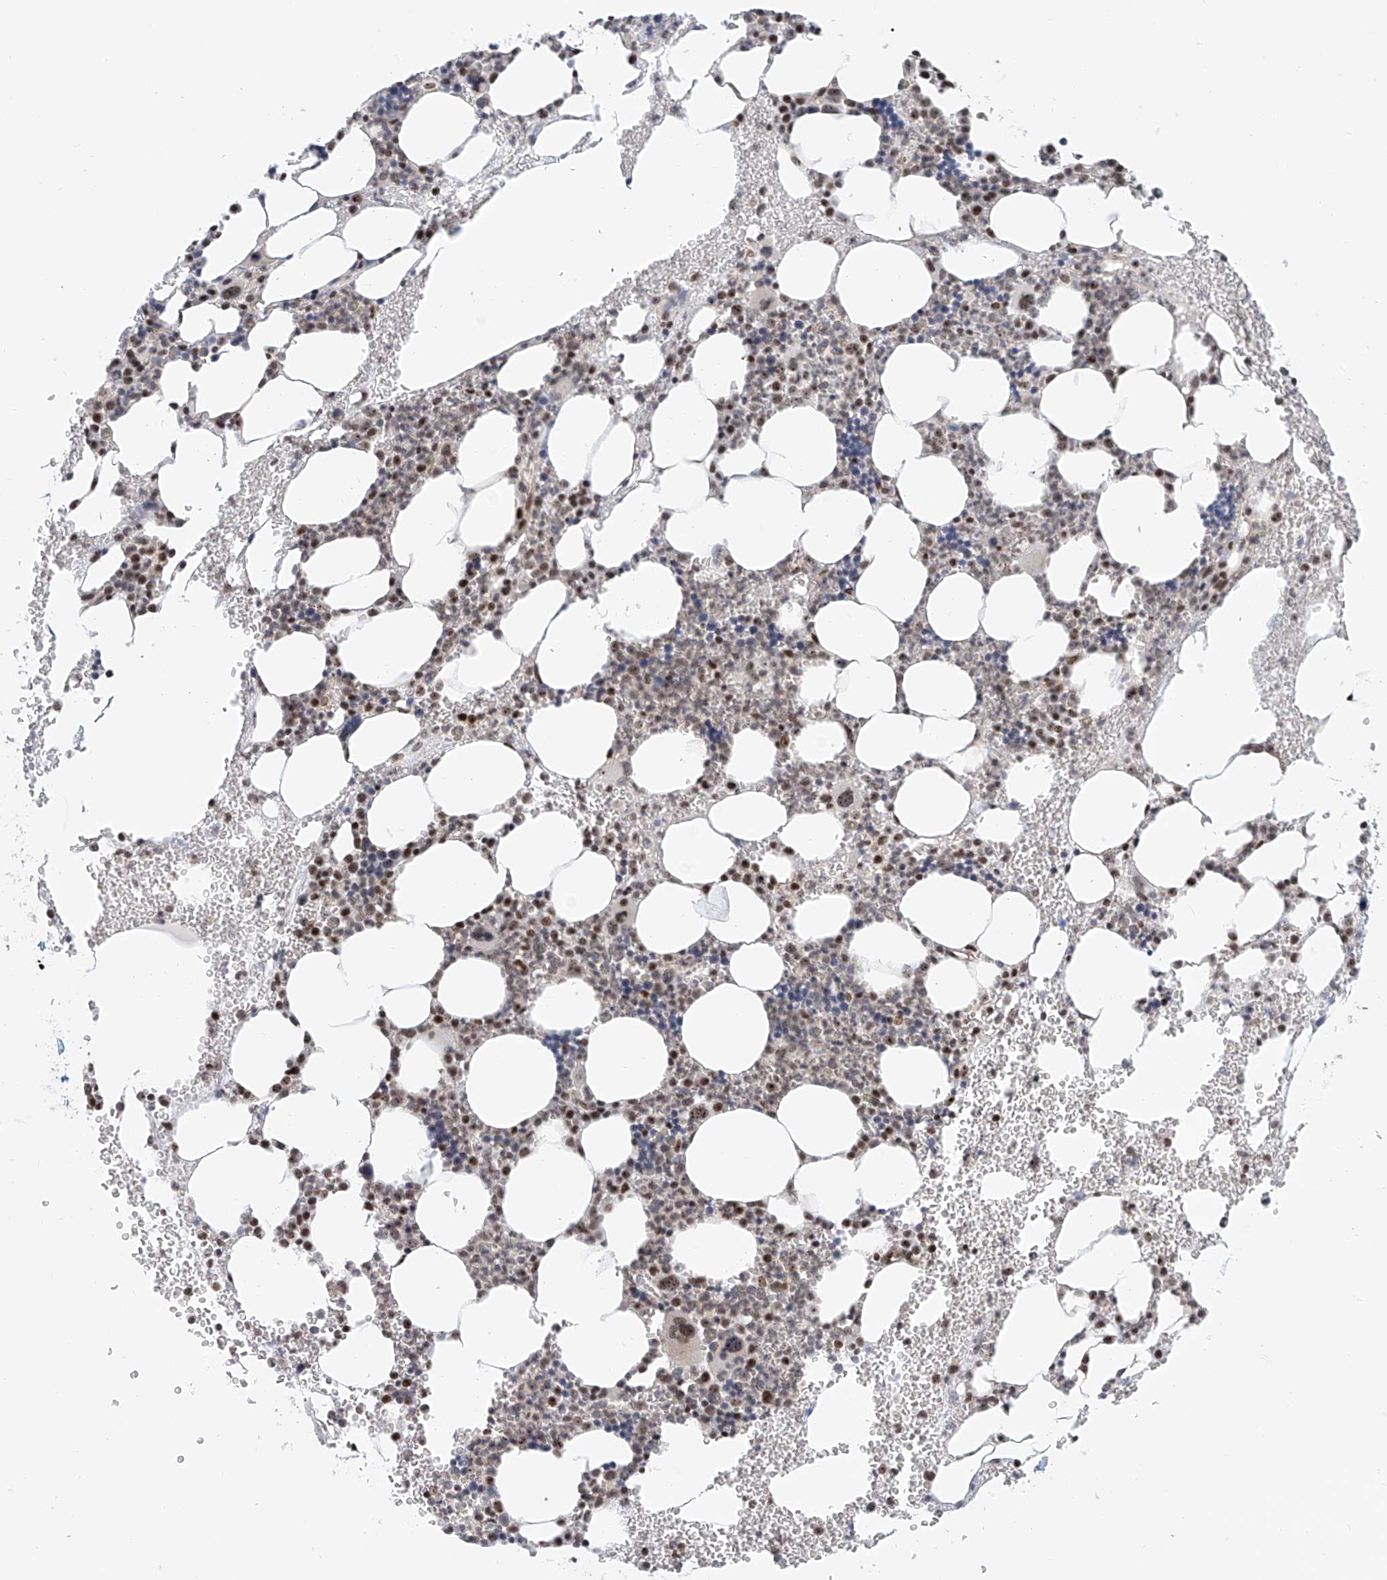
{"staining": {"intensity": "moderate", "quantity": "25%-75%", "location": "nuclear"}, "tissue": "bone marrow", "cell_type": "Hematopoietic cells", "image_type": "normal", "snomed": [{"axis": "morphology", "description": "Normal tissue, NOS"}, {"axis": "morphology", "description": "Inflammation, NOS"}, {"axis": "topography", "description": "Bone marrow"}], "caption": "An IHC micrograph of unremarkable tissue is shown. Protein staining in brown labels moderate nuclear positivity in bone marrow within hematopoietic cells.", "gene": "PRUNE2", "patient": {"sex": "female", "age": 78}}